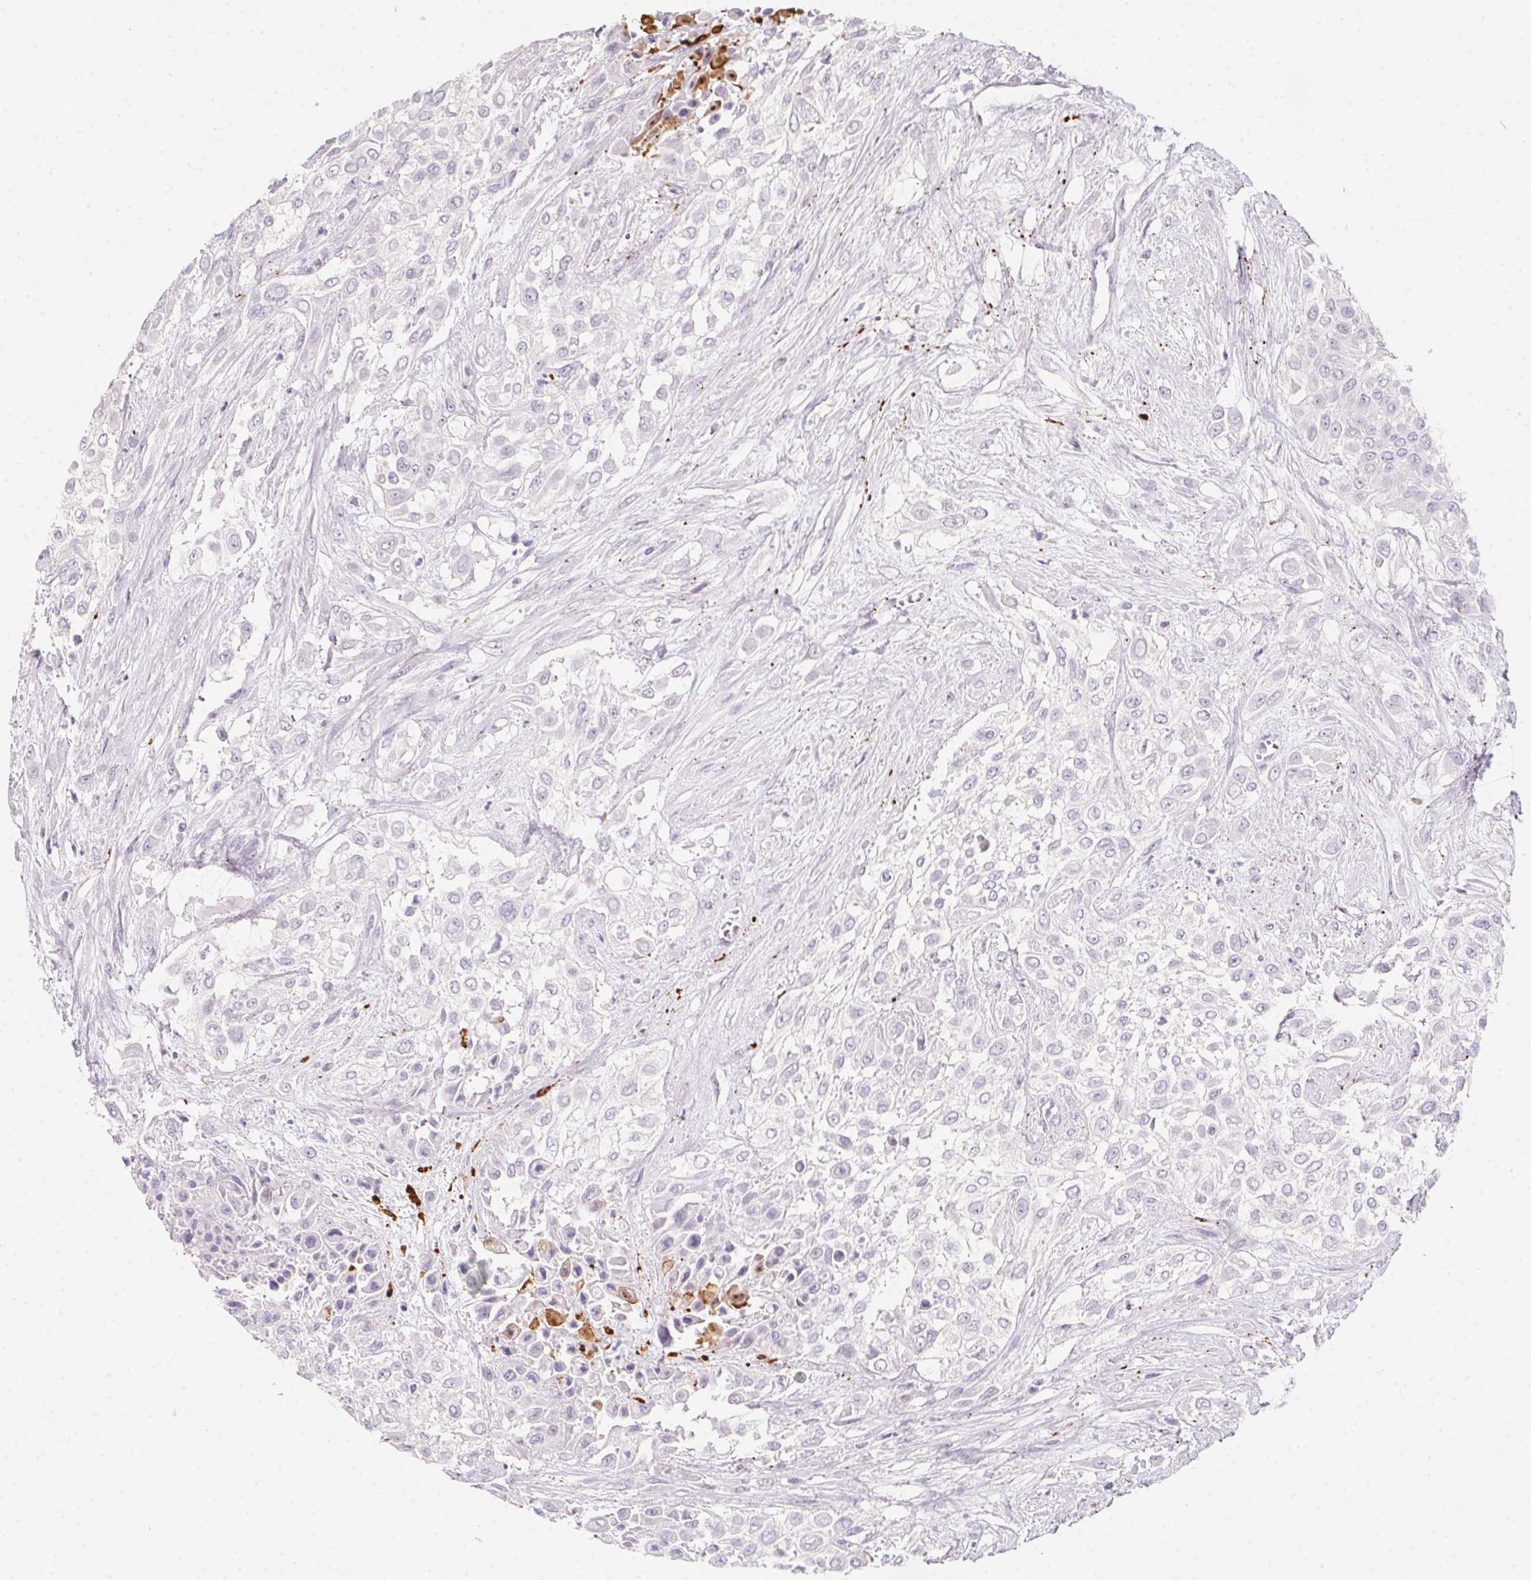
{"staining": {"intensity": "negative", "quantity": "none", "location": "none"}, "tissue": "urothelial cancer", "cell_type": "Tumor cells", "image_type": "cancer", "snomed": [{"axis": "morphology", "description": "Urothelial carcinoma, High grade"}, {"axis": "topography", "description": "Urinary bladder"}], "caption": "This is an immunohistochemistry (IHC) micrograph of urothelial carcinoma (high-grade). There is no expression in tumor cells.", "gene": "MYL4", "patient": {"sex": "male", "age": 57}}